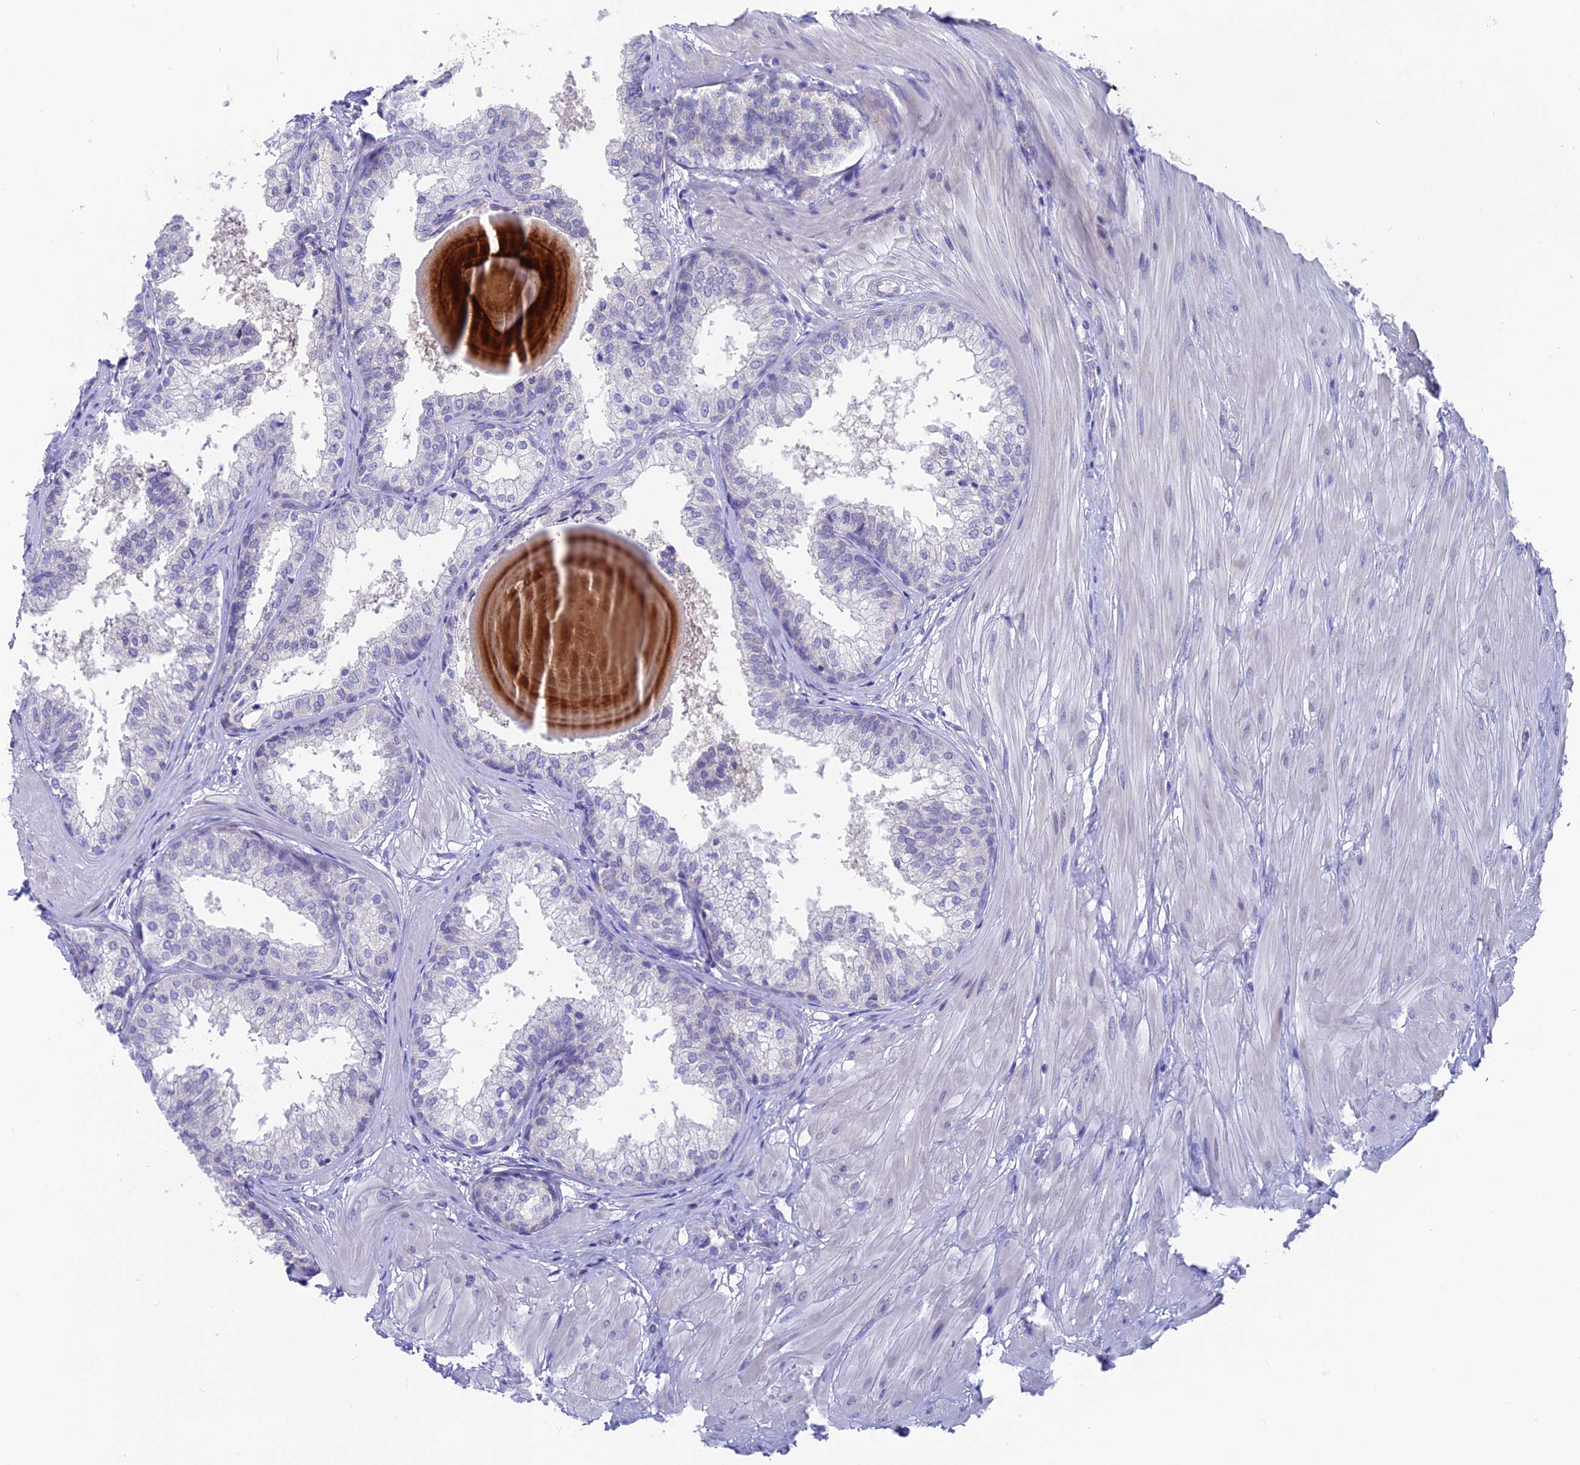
{"staining": {"intensity": "negative", "quantity": "none", "location": "none"}, "tissue": "prostate", "cell_type": "Glandular cells", "image_type": "normal", "snomed": [{"axis": "morphology", "description": "Normal tissue, NOS"}, {"axis": "topography", "description": "Prostate"}], "caption": "Immunohistochemistry (IHC) of unremarkable human prostate exhibits no staining in glandular cells.", "gene": "SNTN", "patient": {"sex": "male", "age": 48}}